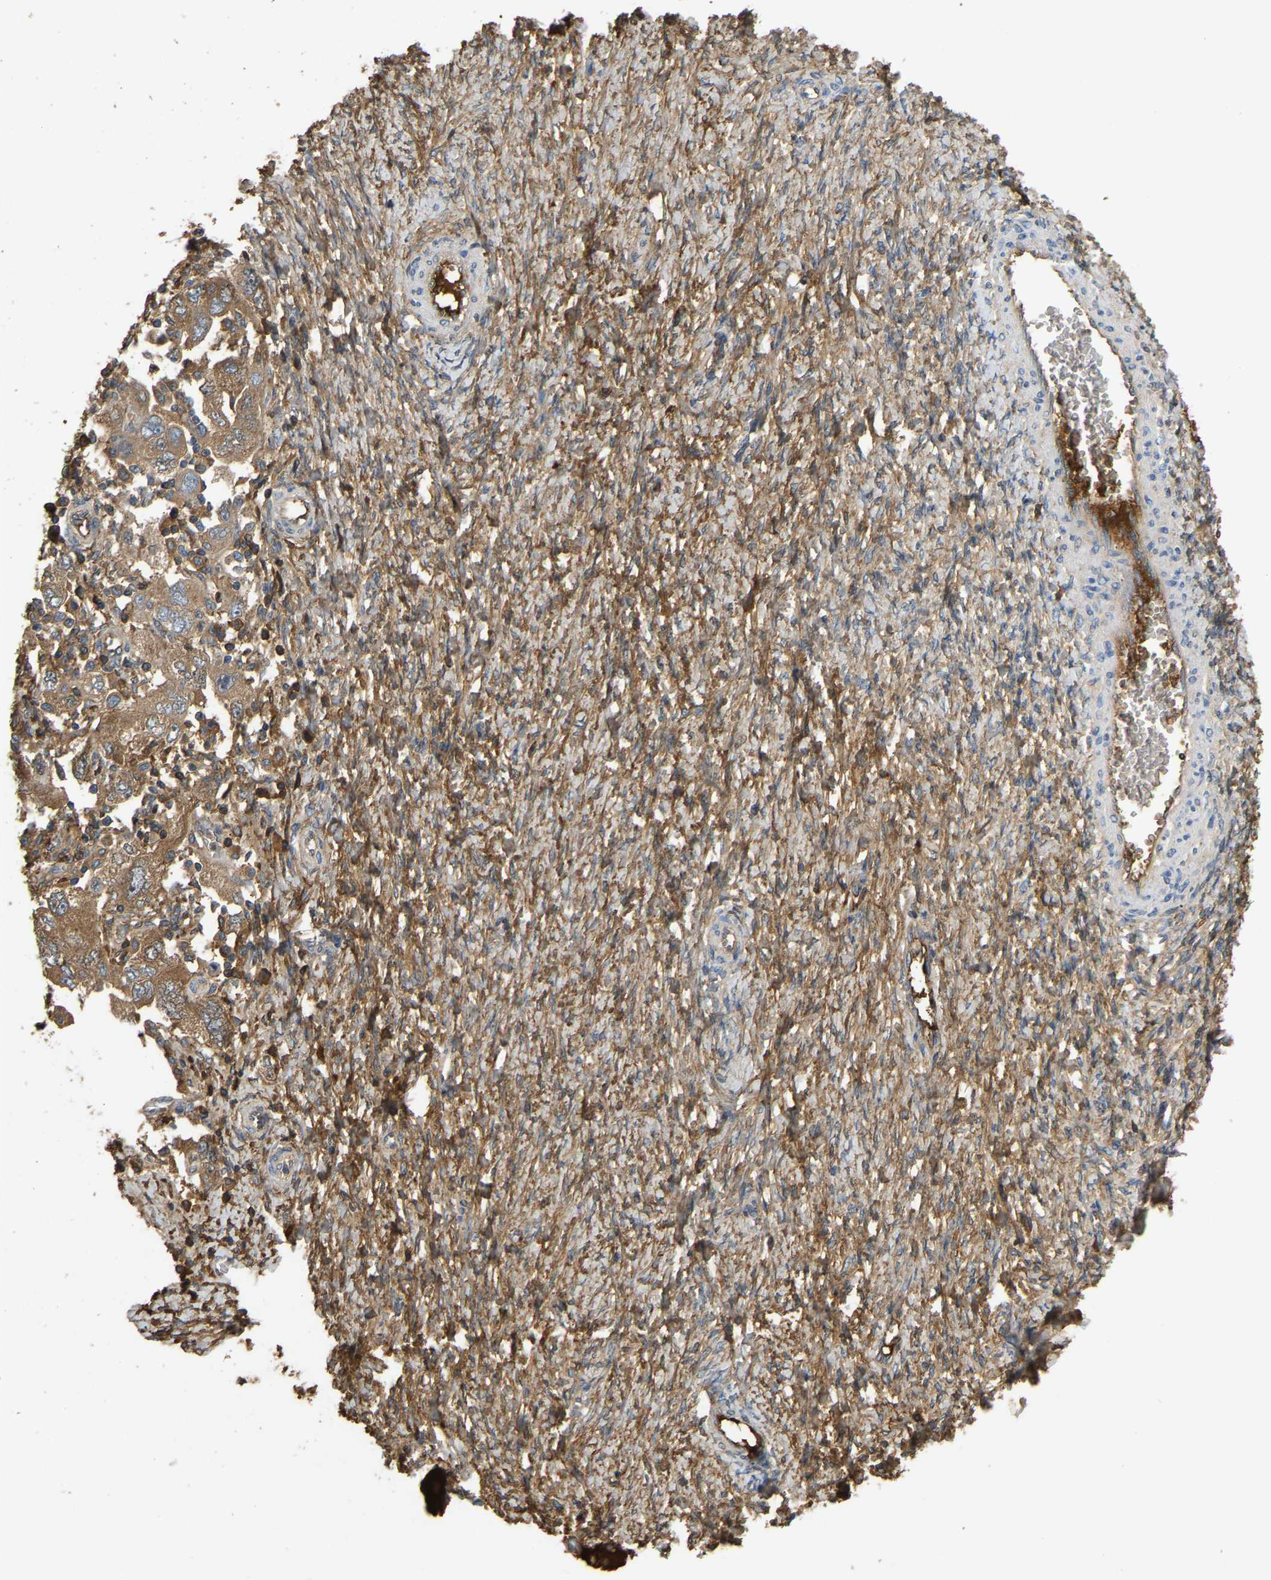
{"staining": {"intensity": "moderate", "quantity": ">75%", "location": "cytoplasmic/membranous"}, "tissue": "ovarian cancer", "cell_type": "Tumor cells", "image_type": "cancer", "snomed": [{"axis": "morphology", "description": "Carcinoma, NOS"}, {"axis": "morphology", "description": "Cystadenocarcinoma, serous, NOS"}, {"axis": "topography", "description": "Ovary"}], "caption": "Immunohistochemistry photomicrograph of human ovarian carcinoma stained for a protein (brown), which demonstrates medium levels of moderate cytoplasmic/membranous expression in approximately >75% of tumor cells.", "gene": "STC1", "patient": {"sex": "female", "age": 69}}